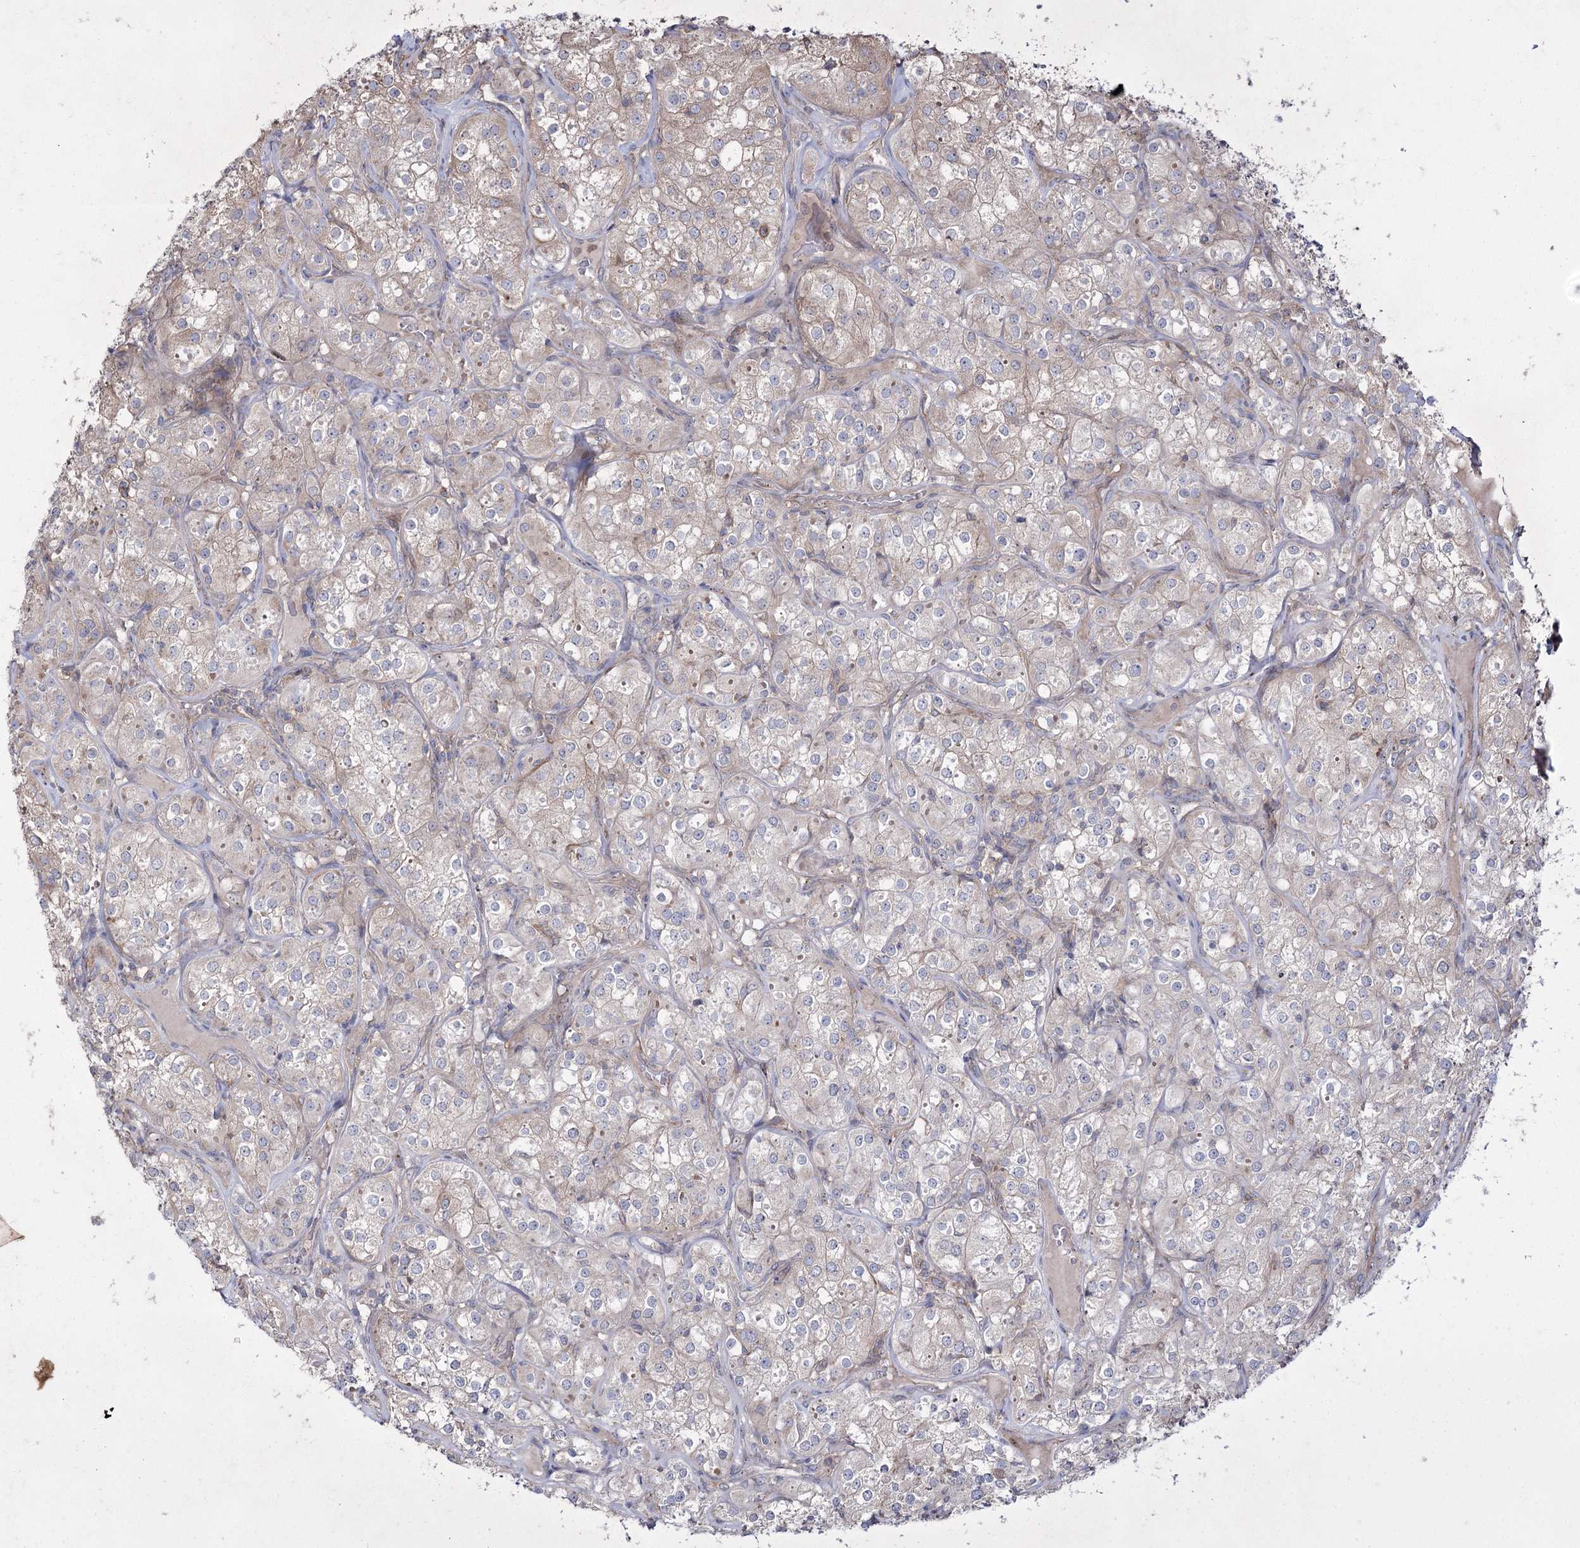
{"staining": {"intensity": "weak", "quantity": "<25%", "location": "cytoplasmic/membranous"}, "tissue": "renal cancer", "cell_type": "Tumor cells", "image_type": "cancer", "snomed": [{"axis": "morphology", "description": "Adenocarcinoma, NOS"}, {"axis": "topography", "description": "Kidney"}], "caption": "Immunohistochemical staining of human adenocarcinoma (renal) displays no significant expression in tumor cells.", "gene": "SH3TC1", "patient": {"sex": "male", "age": 77}}